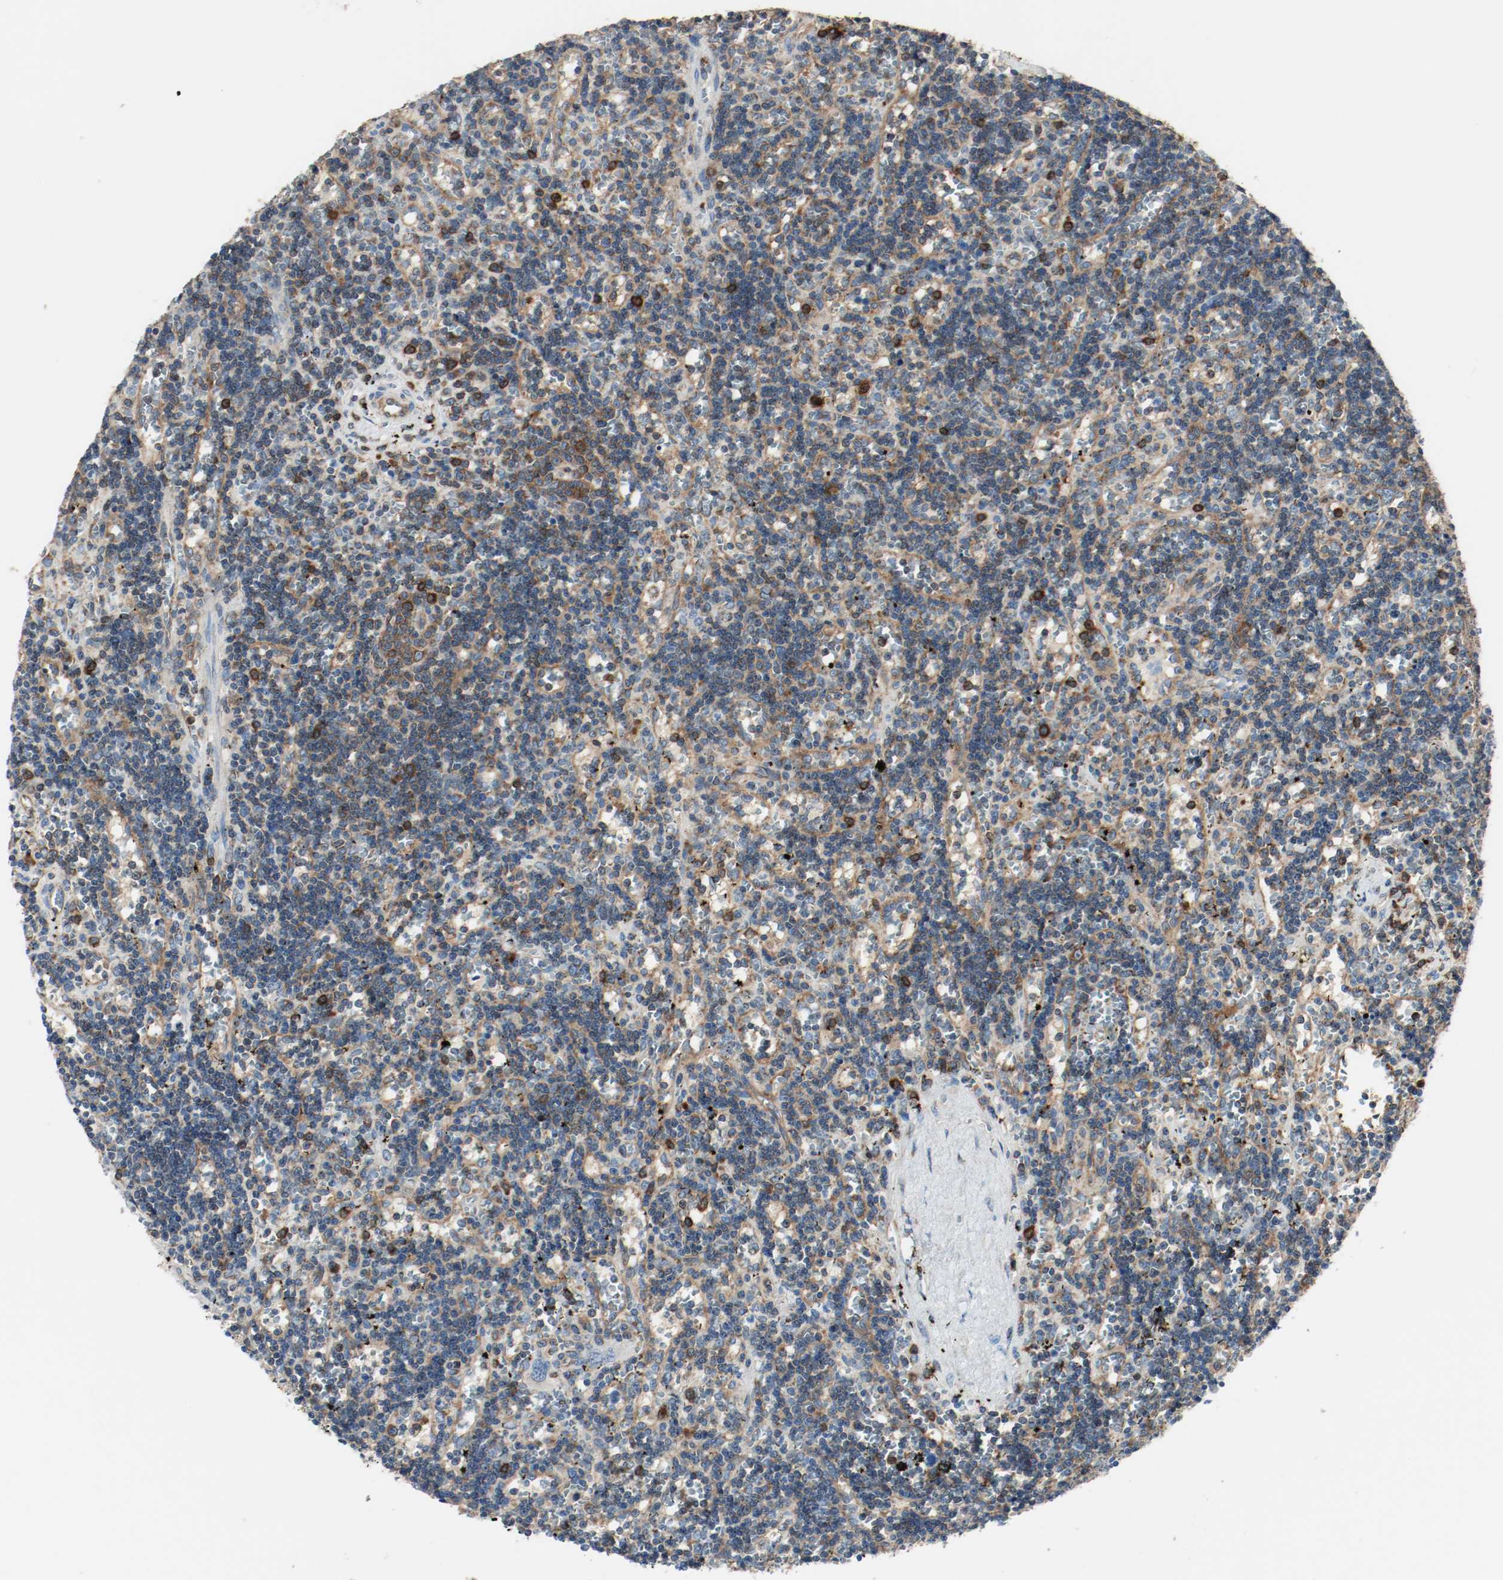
{"staining": {"intensity": "strong", "quantity": "<25%", "location": "cytoplasmic/membranous"}, "tissue": "lymphoma", "cell_type": "Tumor cells", "image_type": "cancer", "snomed": [{"axis": "morphology", "description": "Malignant lymphoma, non-Hodgkin's type, Low grade"}, {"axis": "topography", "description": "Spleen"}], "caption": "Immunohistochemistry (IHC) image of human lymphoma stained for a protein (brown), which reveals medium levels of strong cytoplasmic/membranous staining in approximately <25% of tumor cells.", "gene": "PLCG1", "patient": {"sex": "male", "age": 60}}